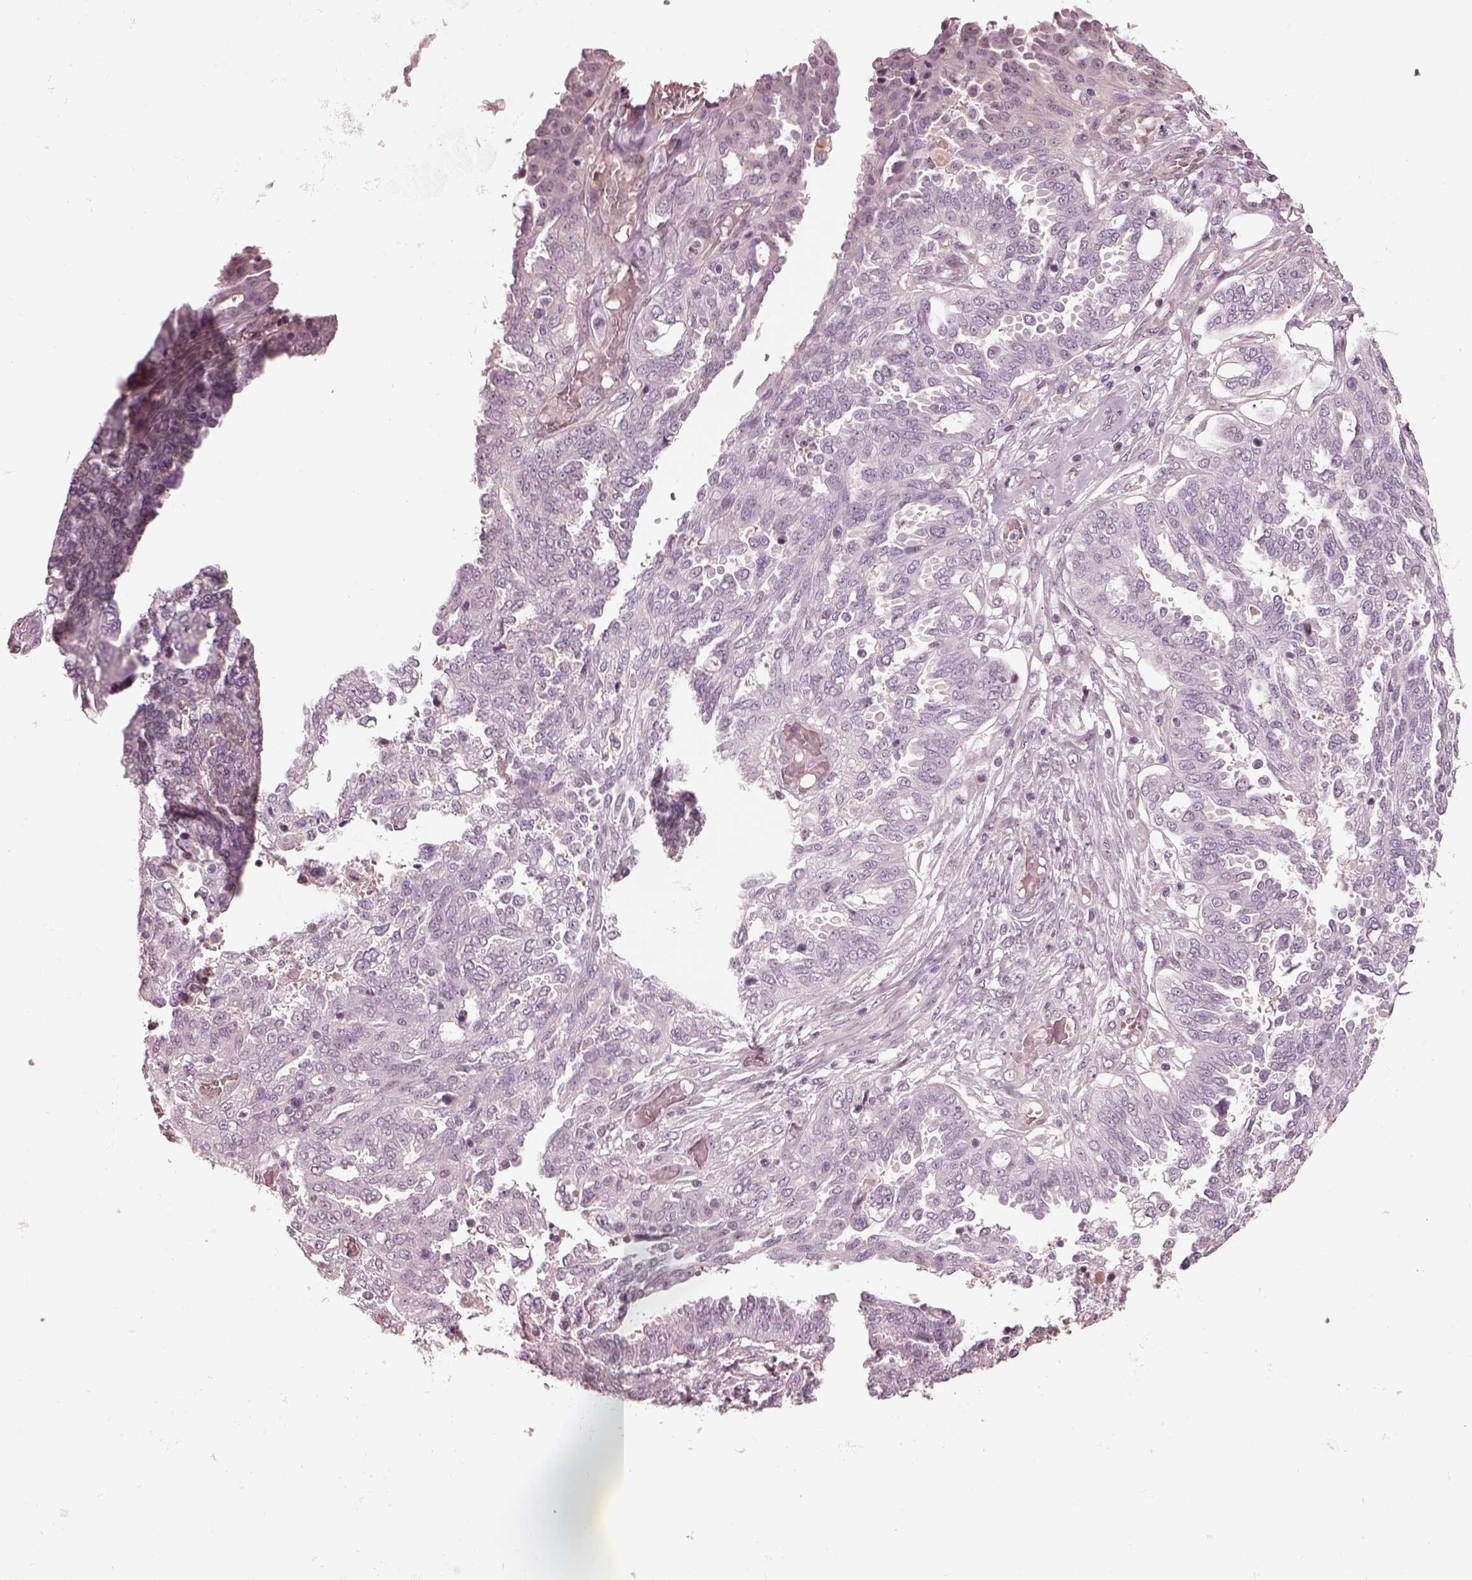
{"staining": {"intensity": "negative", "quantity": "none", "location": "none"}, "tissue": "ovarian cancer", "cell_type": "Tumor cells", "image_type": "cancer", "snomed": [{"axis": "morphology", "description": "Cystadenocarcinoma, serous, NOS"}, {"axis": "topography", "description": "Ovary"}], "caption": "DAB (3,3'-diaminobenzidine) immunohistochemical staining of ovarian cancer (serous cystadenocarcinoma) shows no significant staining in tumor cells. (DAB IHC with hematoxylin counter stain).", "gene": "EGR4", "patient": {"sex": "female", "age": 67}}